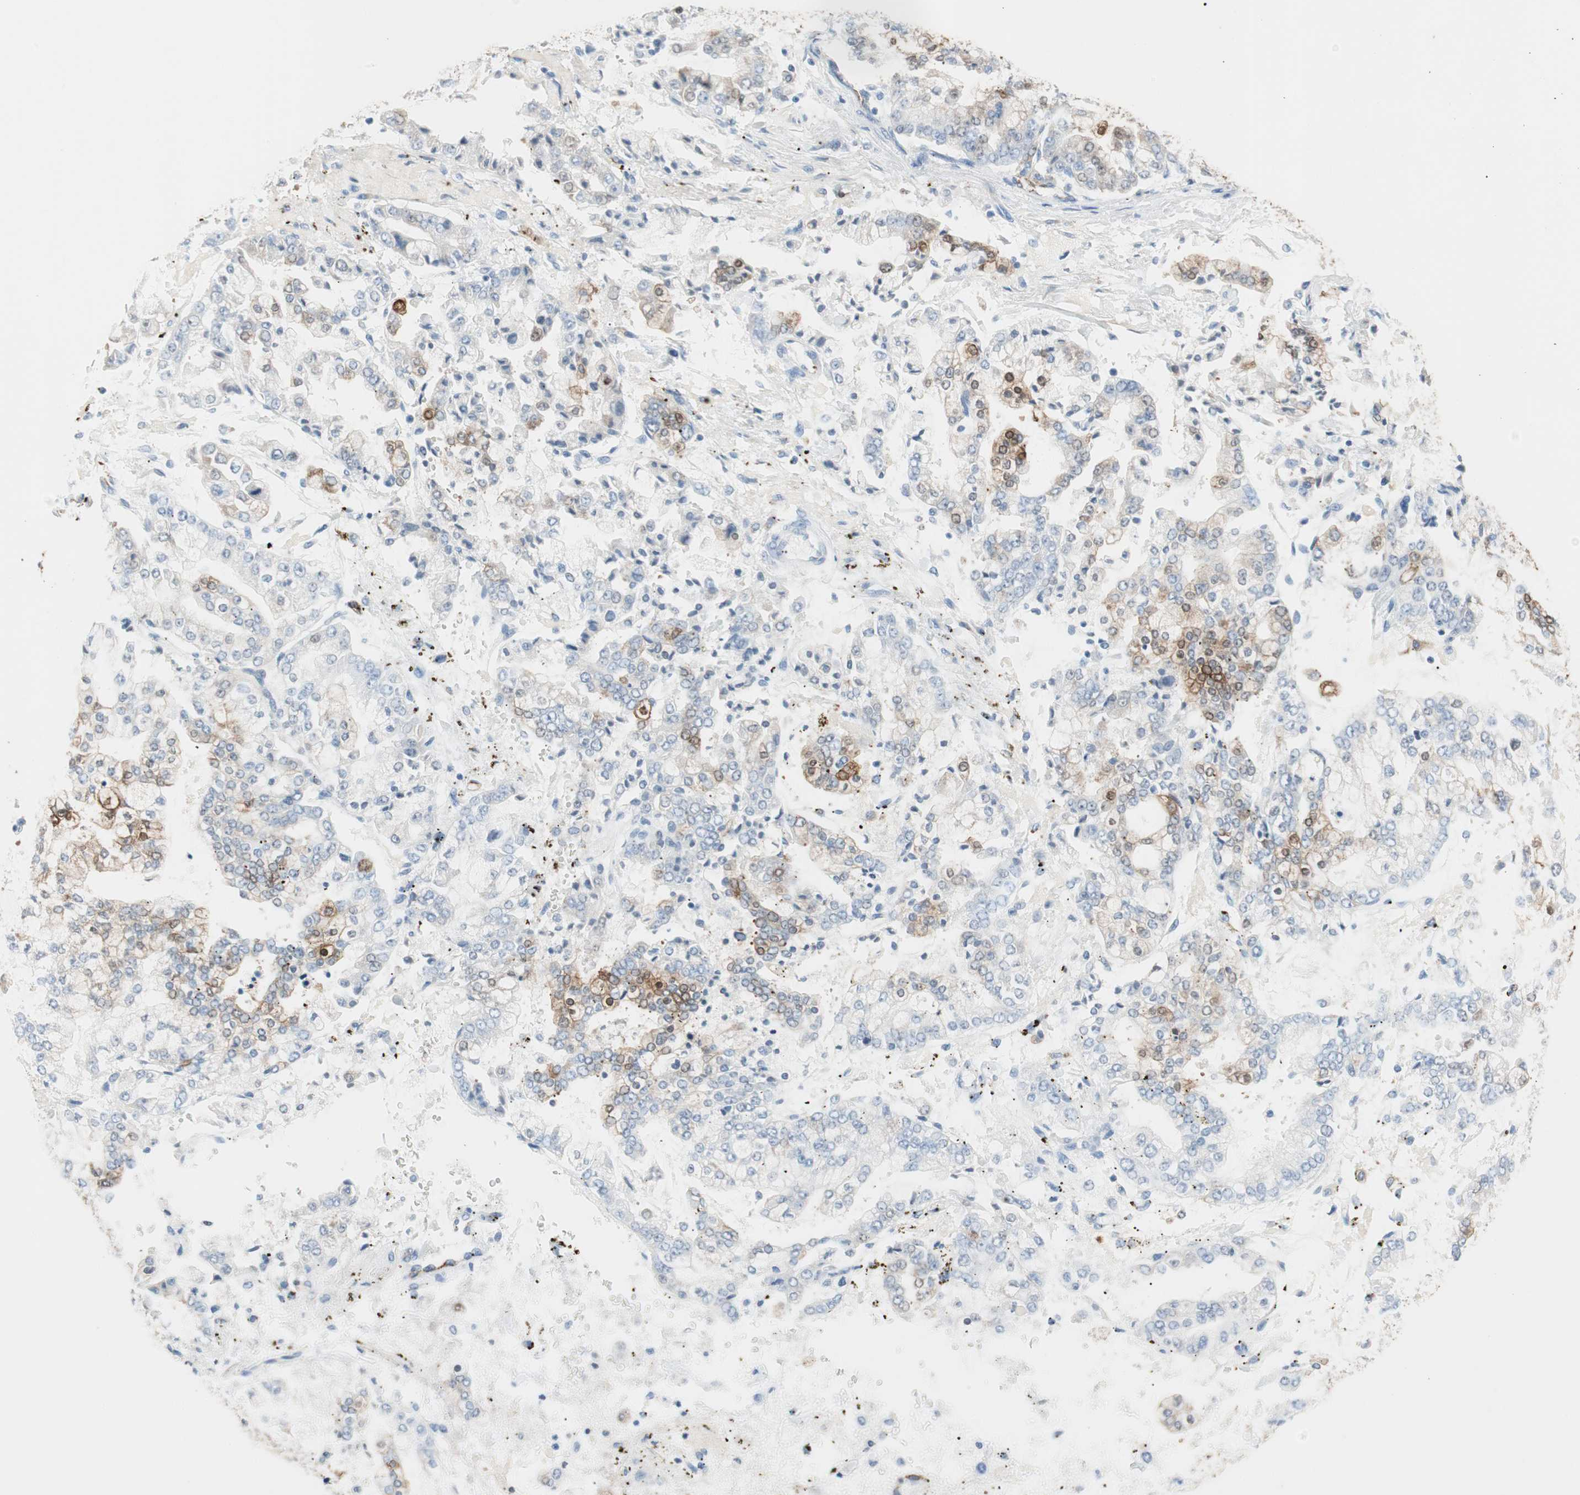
{"staining": {"intensity": "moderate", "quantity": "<25%", "location": "cytoplasmic/membranous"}, "tissue": "stomach cancer", "cell_type": "Tumor cells", "image_type": "cancer", "snomed": [{"axis": "morphology", "description": "Adenocarcinoma, NOS"}, {"axis": "topography", "description": "Stomach"}], "caption": "Adenocarcinoma (stomach) stained with DAB (3,3'-diaminobenzidine) immunohistochemistry (IHC) reveals low levels of moderate cytoplasmic/membranous expression in about <25% of tumor cells.", "gene": "GLUL", "patient": {"sex": "male", "age": 76}}